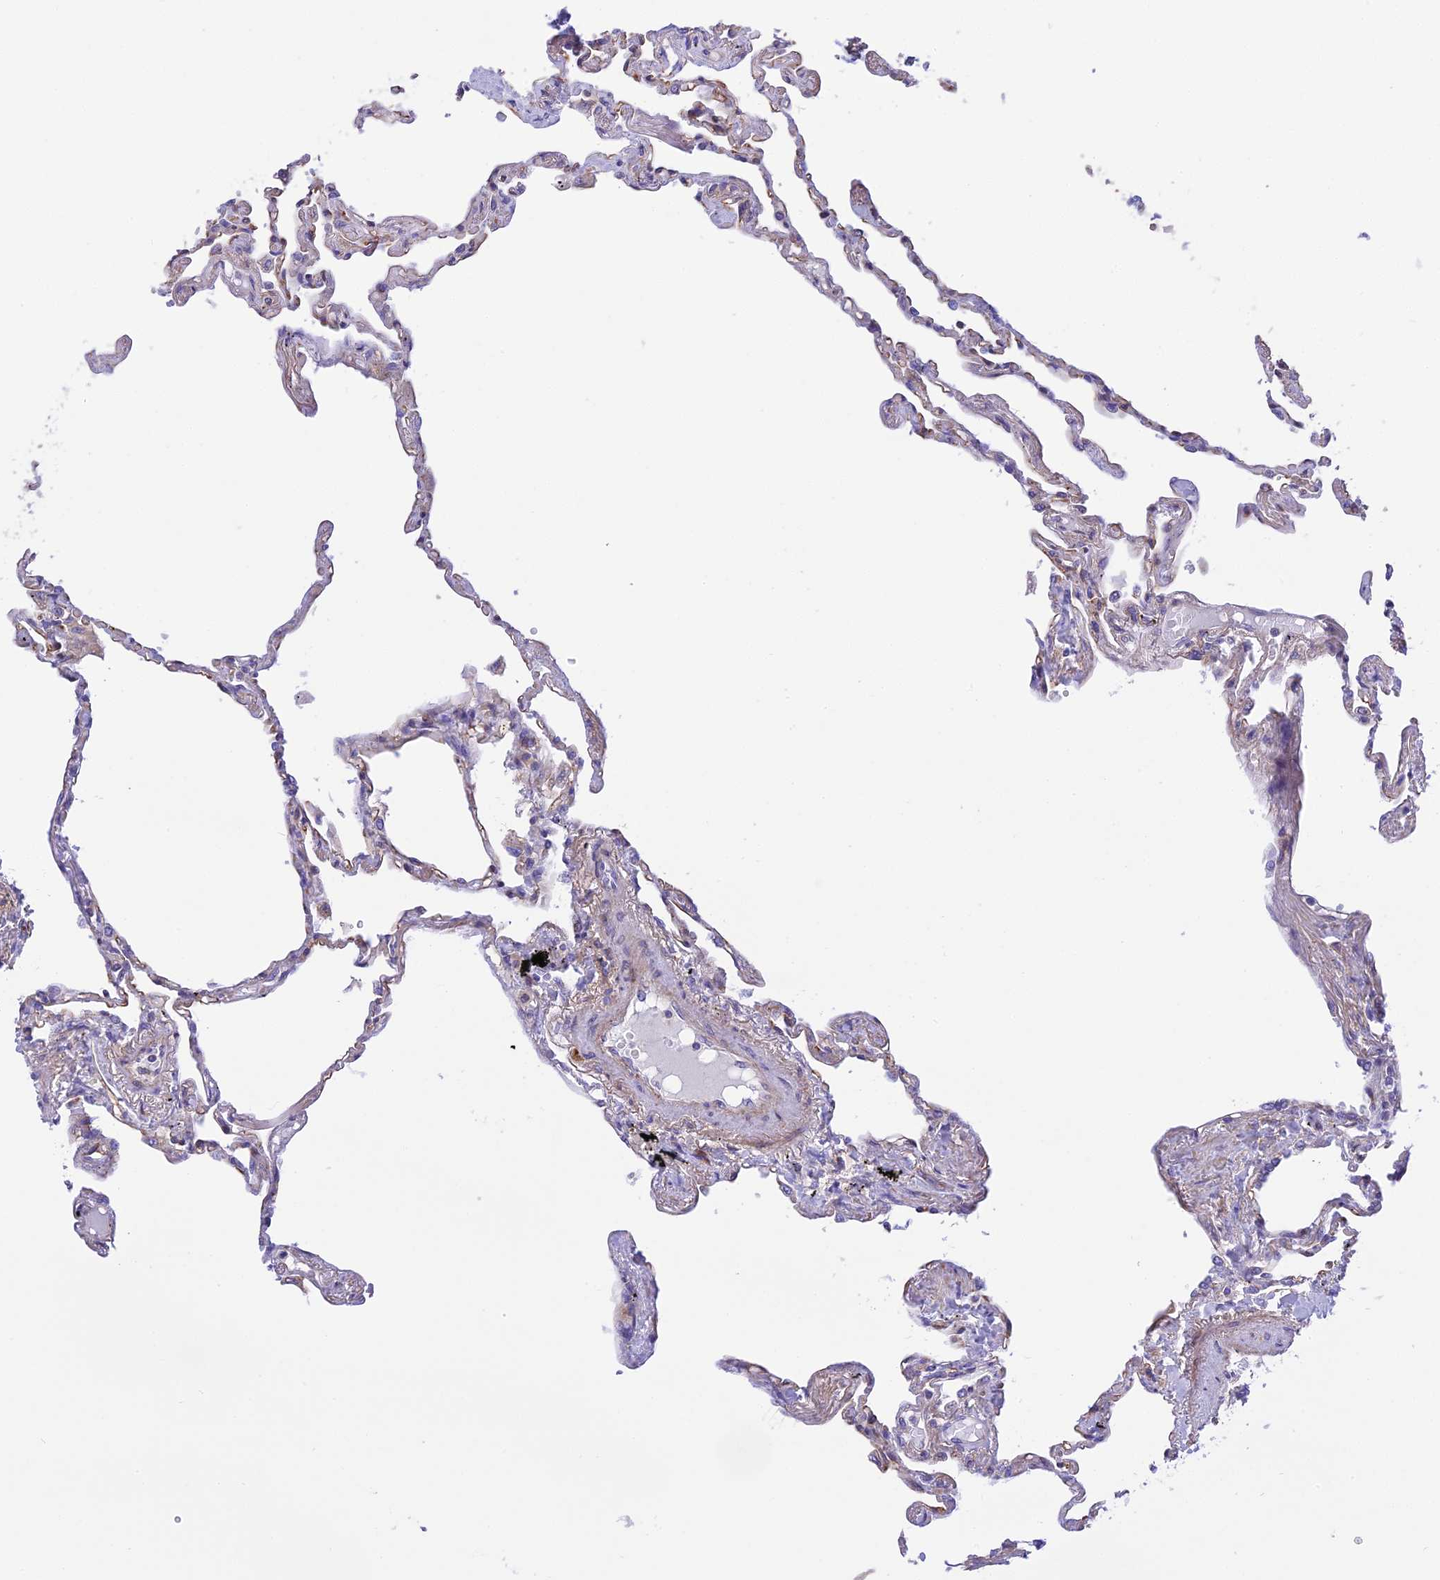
{"staining": {"intensity": "weak", "quantity": "<25%", "location": "cytoplasmic/membranous"}, "tissue": "lung", "cell_type": "Alveolar cells", "image_type": "normal", "snomed": [{"axis": "morphology", "description": "Normal tissue, NOS"}, {"axis": "topography", "description": "Lung"}], "caption": "Immunohistochemical staining of unremarkable human lung displays no significant expression in alveolar cells. (Brightfield microscopy of DAB (3,3'-diaminobenzidine) IHC at high magnification).", "gene": "CORO7", "patient": {"sex": "female", "age": 67}}